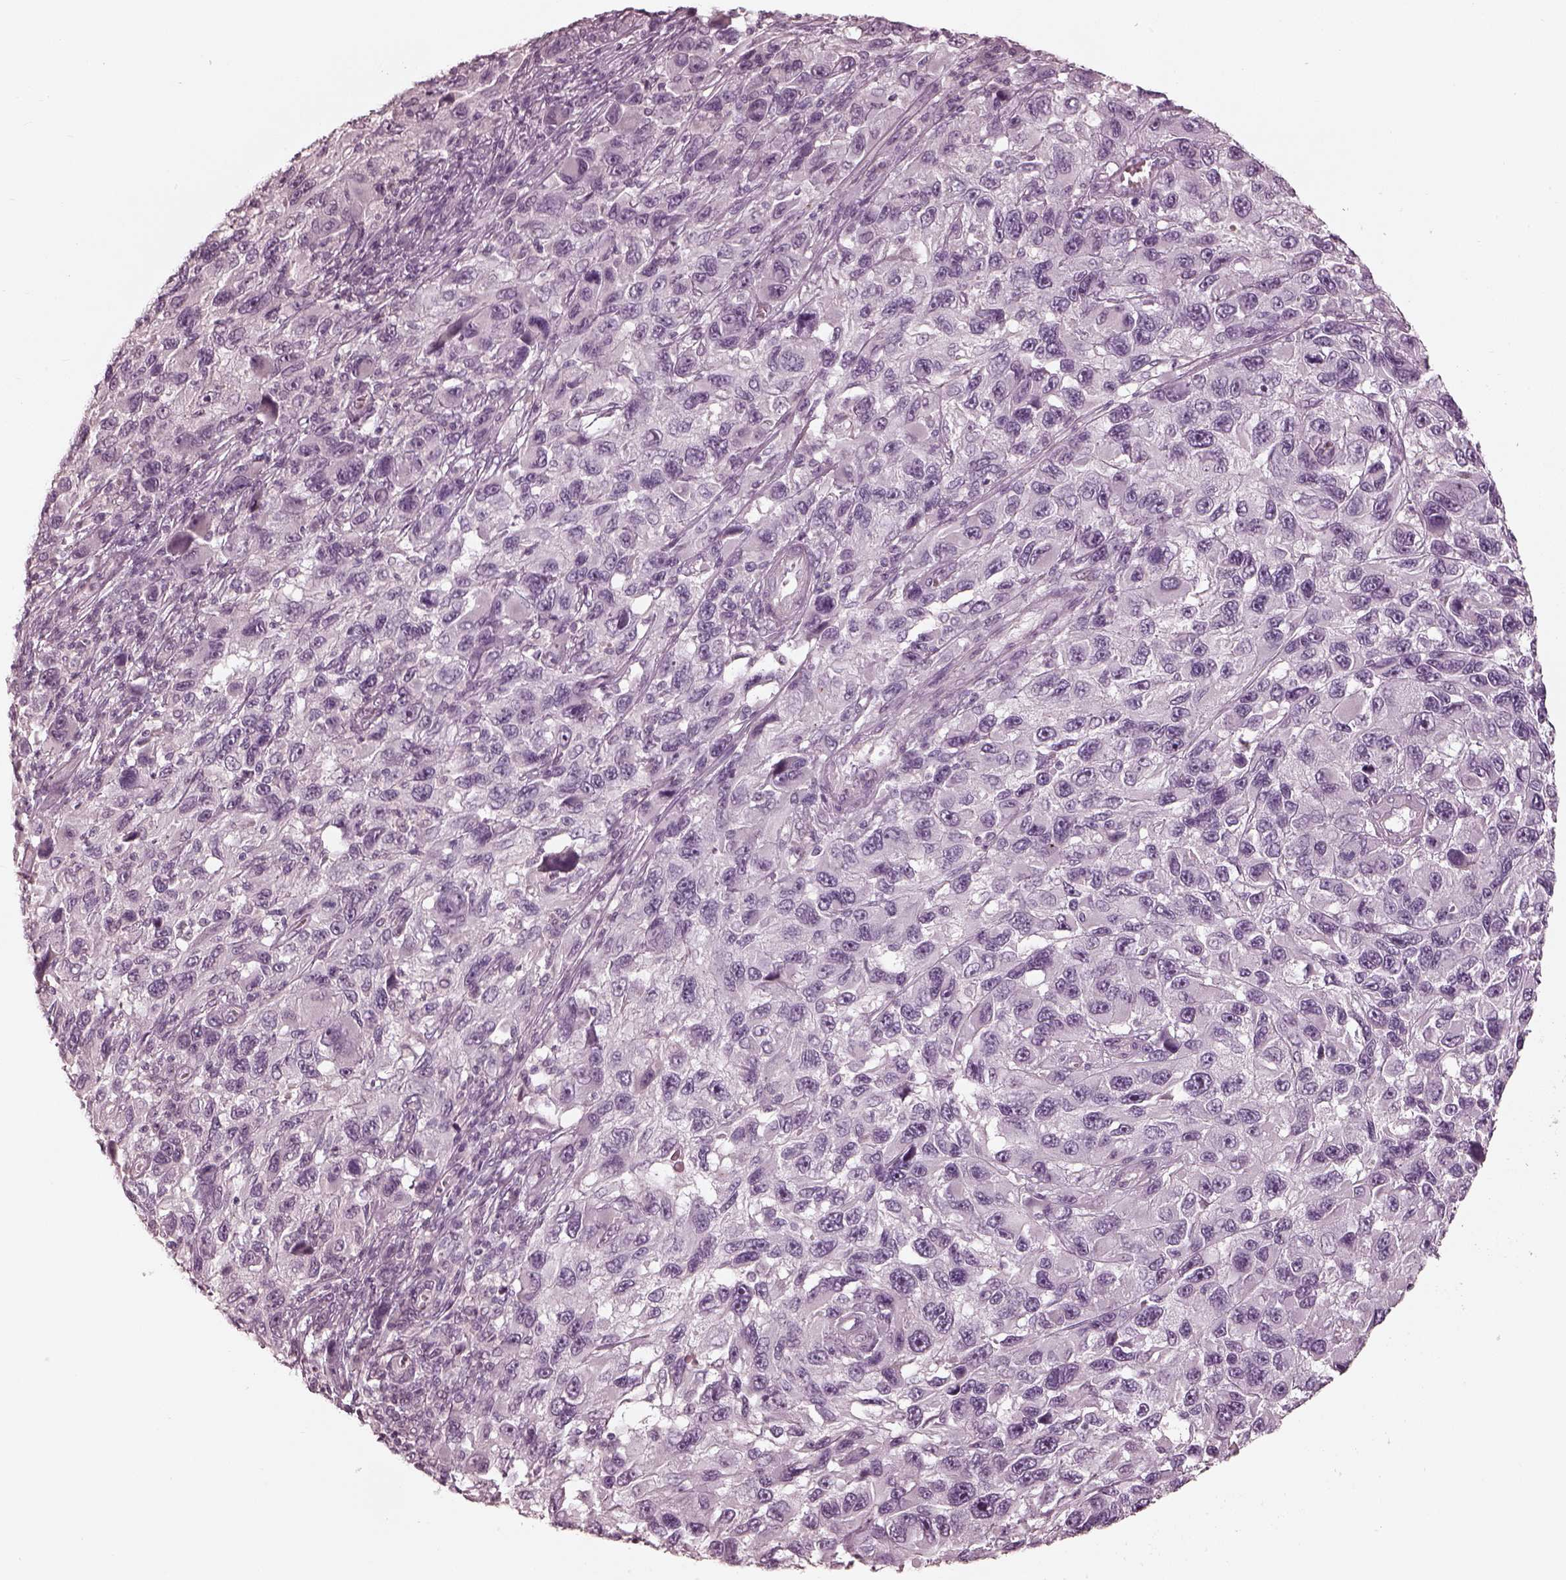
{"staining": {"intensity": "negative", "quantity": "none", "location": "none"}, "tissue": "melanoma", "cell_type": "Tumor cells", "image_type": "cancer", "snomed": [{"axis": "morphology", "description": "Malignant melanoma, NOS"}, {"axis": "topography", "description": "Skin"}], "caption": "This is a image of IHC staining of malignant melanoma, which shows no staining in tumor cells. (Brightfield microscopy of DAB (3,3'-diaminobenzidine) IHC at high magnification).", "gene": "ADRB3", "patient": {"sex": "male", "age": 53}}